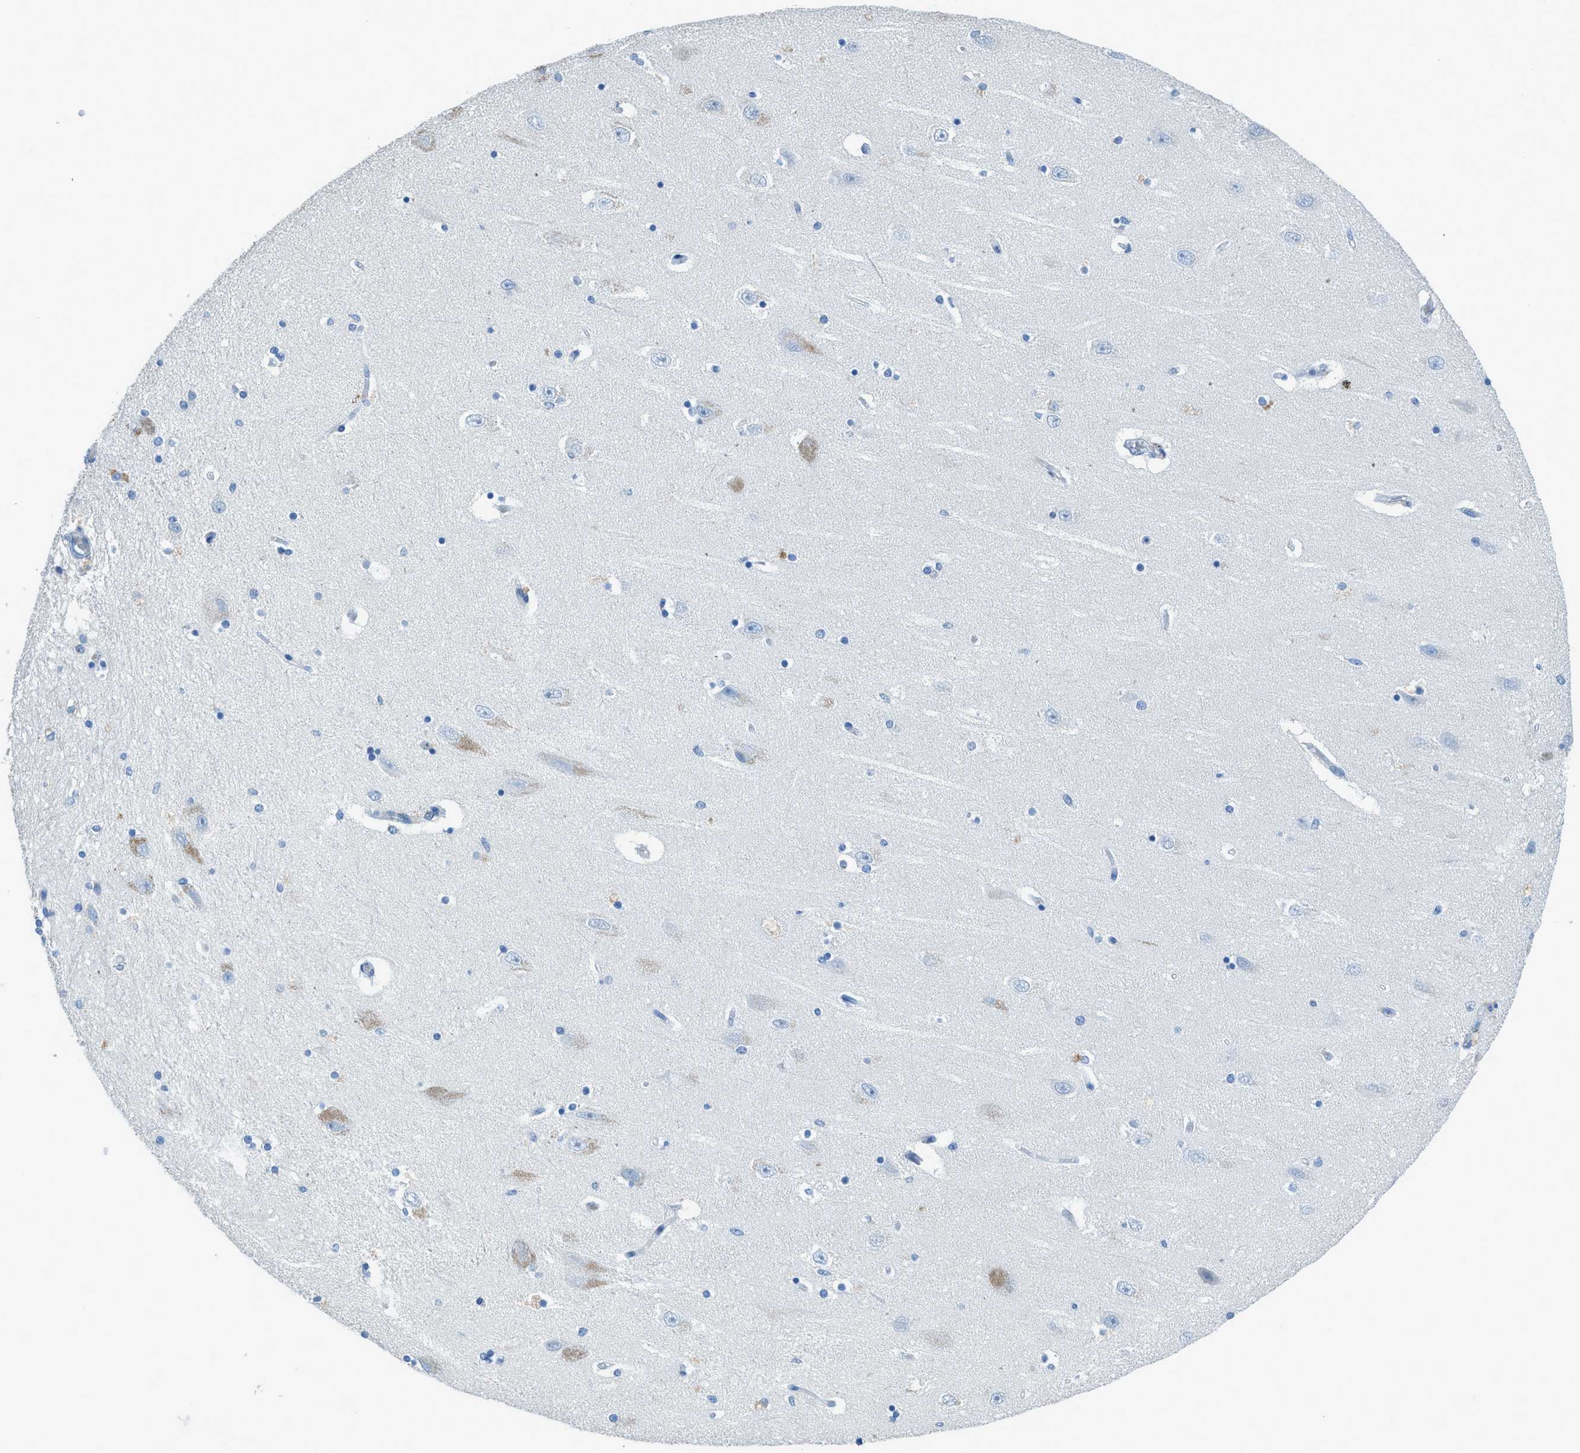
{"staining": {"intensity": "negative", "quantity": "none", "location": "none"}, "tissue": "hippocampus", "cell_type": "Glial cells", "image_type": "normal", "snomed": [{"axis": "morphology", "description": "Normal tissue, NOS"}, {"axis": "topography", "description": "Hippocampus"}], "caption": "DAB immunohistochemical staining of benign human hippocampus demonstrates no significant staining in glial cells. Brightfield microscopy of IHC stained with DAB (brown) and hematoxylin (blue), captured at high magnification.", "gene": "ACAN", "patient": {"sex": "female", "age": 54}}